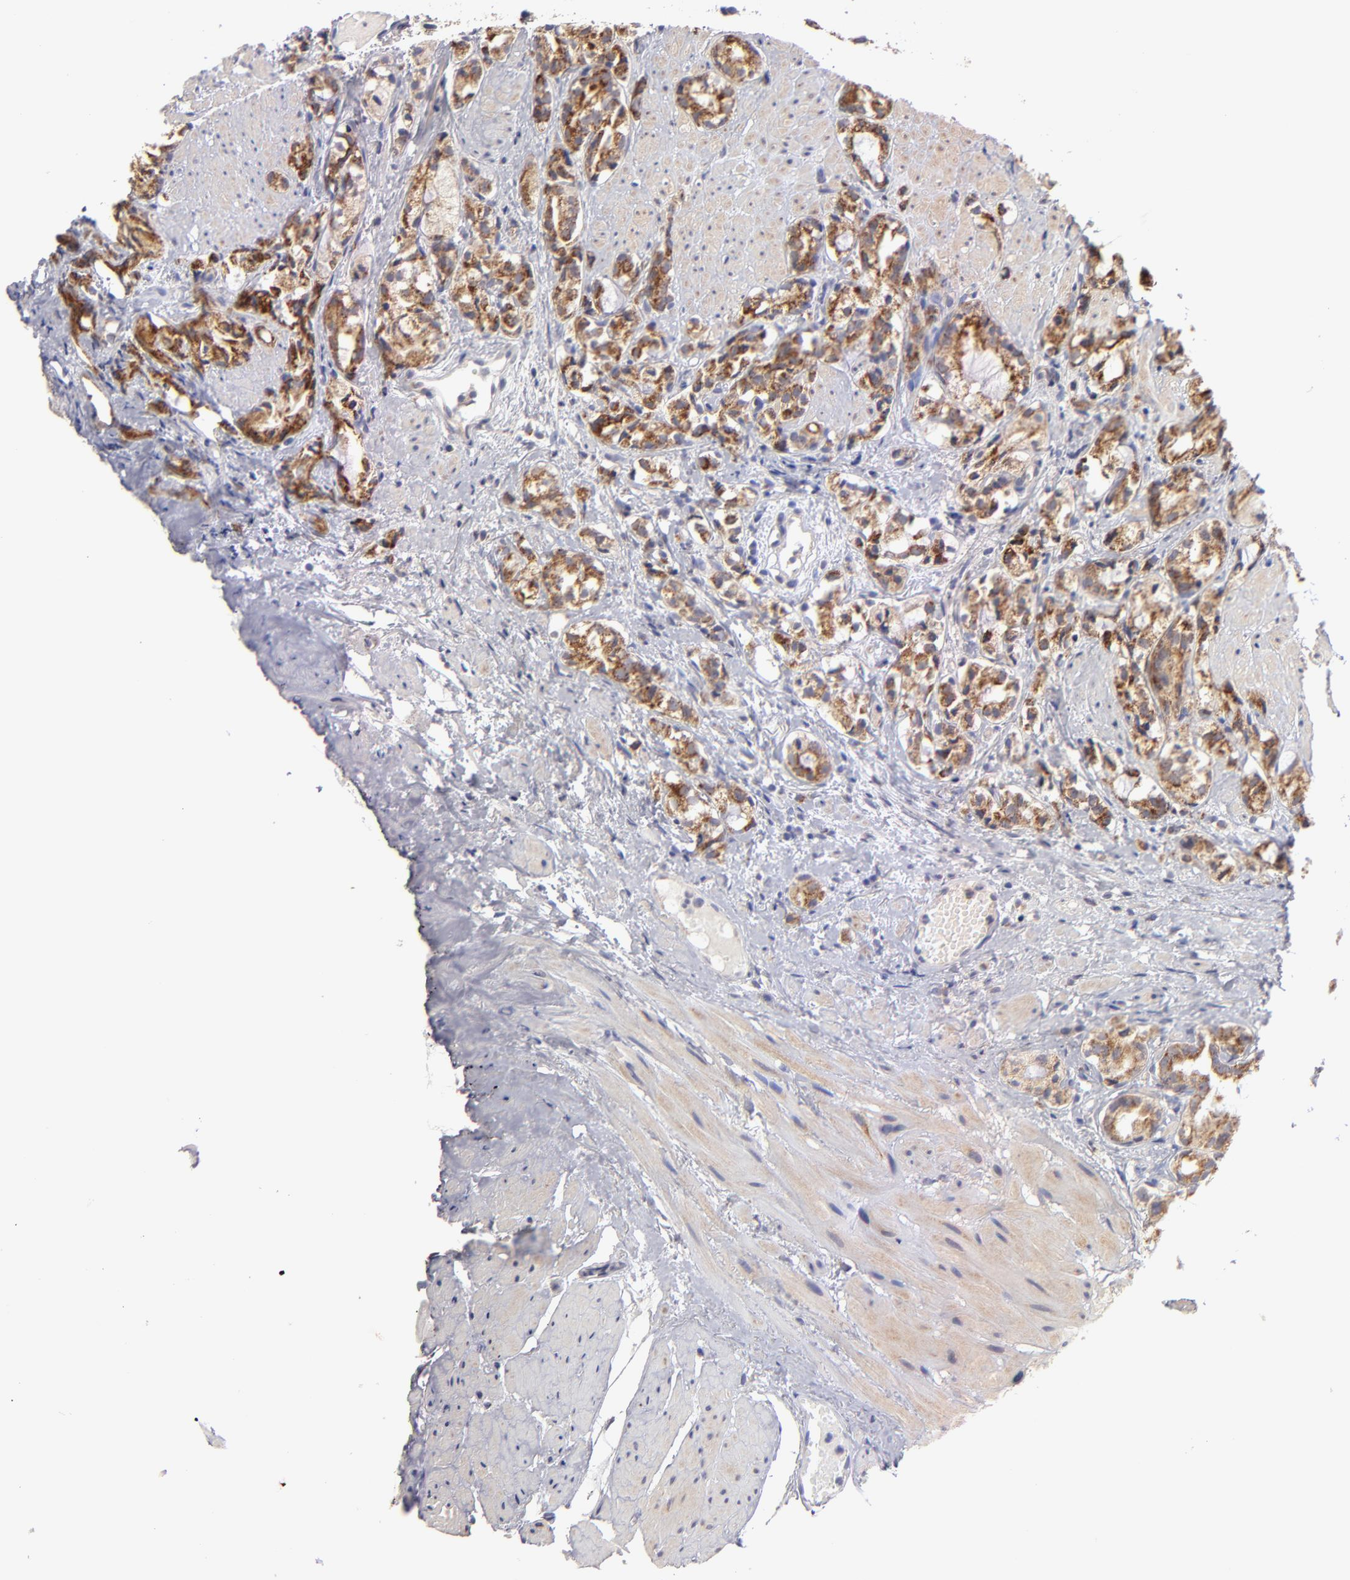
{"staining": {"intensity": "moderate", "quantity": ">75%", "location": "cytoplasmic/membranous"}, "tissue": "prostate cancer", "cell_type": "Tumor cells", "image_type": "cancer", "snomed": [{"axis": "morphology", "description": "Adenocarcinoma, High grade"}, {"axis": "topography", "description": "Prostate"}], "caption": "Protein staining by IHC displays moderate cytoplasmic/membranous staining in approximately >75% of tumor cells in prostate adenocarcinoma (high-grade).", "gene": "HCCS", "patient": {"sex": "male", "age": 85}}